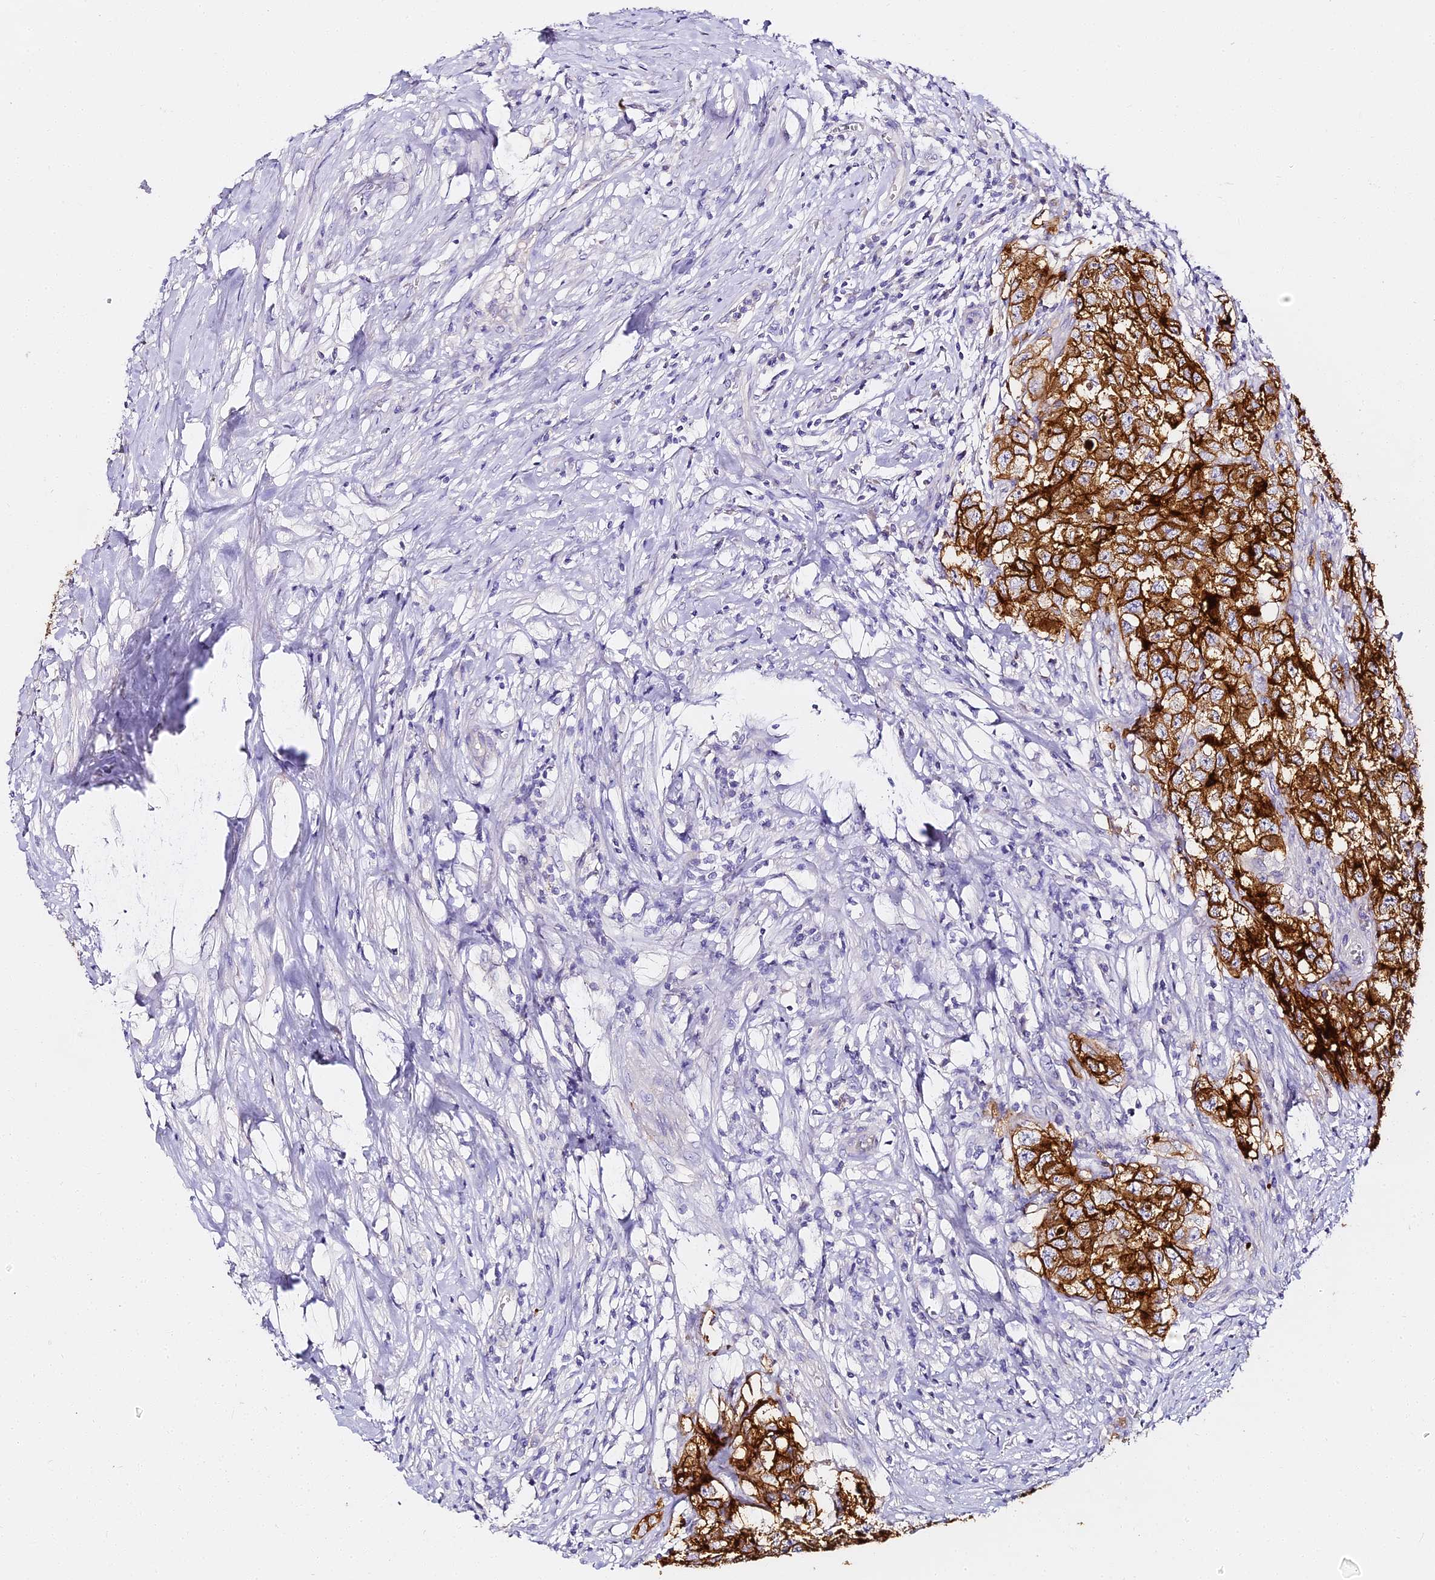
{"staining": {"intensity": "strong", "quantity": ">75%", "location": "cytoplasmic/membranous"}, "tissue": "testis cancer", "cell_type": "Tumor cells", "image_type": "cancer", "snomed": [{"axis": "morphology", "description": "Seminoma, NOS"}, {"axis": "morphology", "description": "Carcinoma, Embryonal, NOS"}, {"axis": "topography", "description": "Testis"}], "caption": "Immunohistochemical staining of testis cancer shows high levels of strong cytoplasmic/membranous protein staining in about >75% of tumor cells.", "gene": "ALPG", "patient": {"sex": "male", "age": 43}}